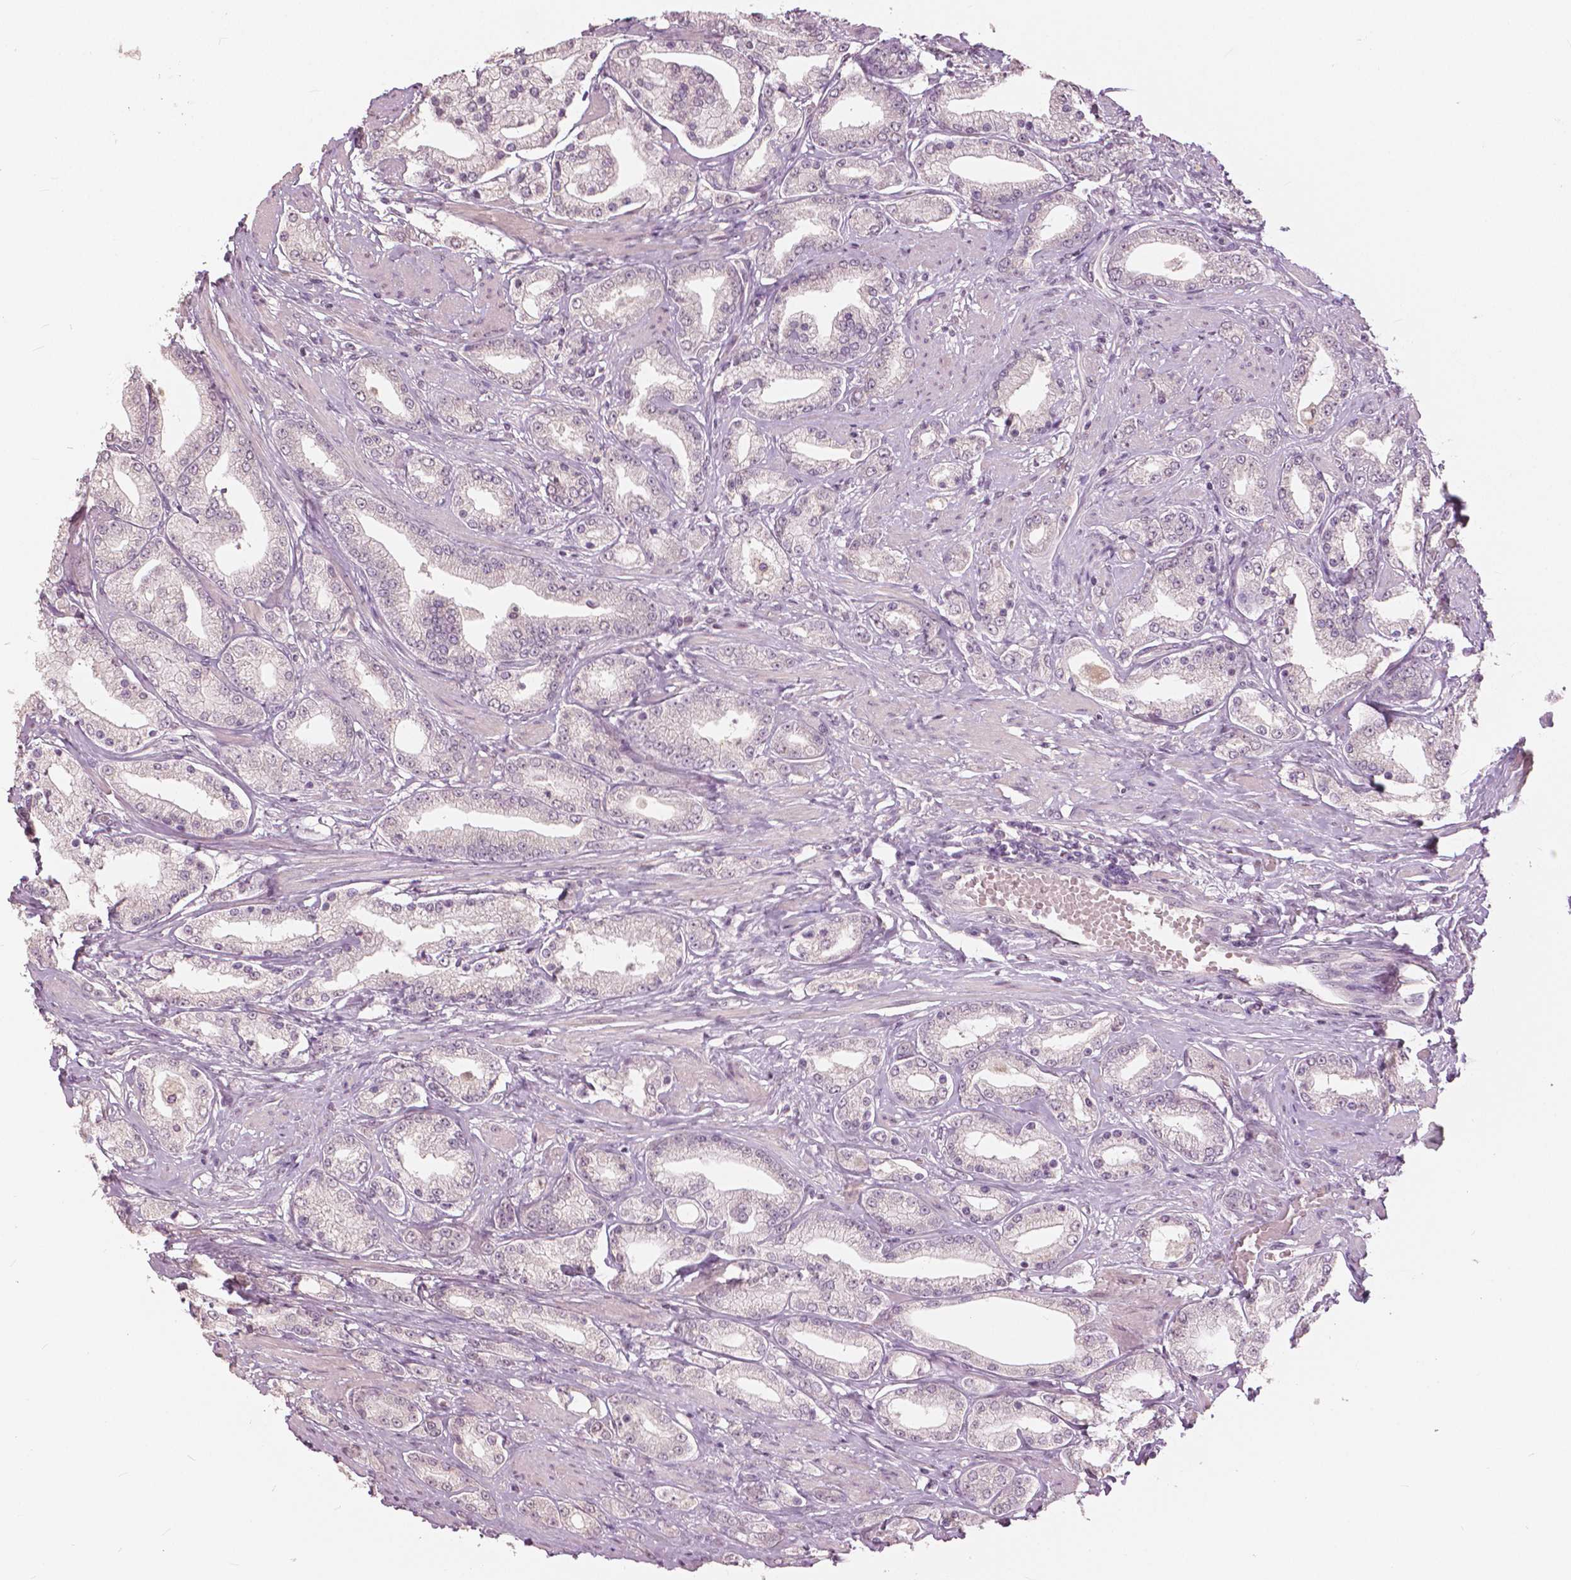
{"staining": {"intensity": "negative", "quantity": "none", "location": "none"}, "tissue": "prostate cancer", "cell_type": "Tumor cells", "image_type": "cancer", "snomed": [{"axis": "morphology", "description": "Adenocarcinoma, High grade"}, {"axis": "topography", "description": "Prostate"}], "caption": "An immunohistochemistry micrograph of prostate adenocarcinoma (high-grade) is shown. There is no staining in tumor cells of prostate adenocarcinoma (high-grade). (Stains: DAB (3,3'-diaminobenzidine) IHC with hematoxylin counter stain, Microscopy: brightfield microscopy at high magnification).", "gene": "NANOG", "patient": {"sex": "male", "age": 67}}